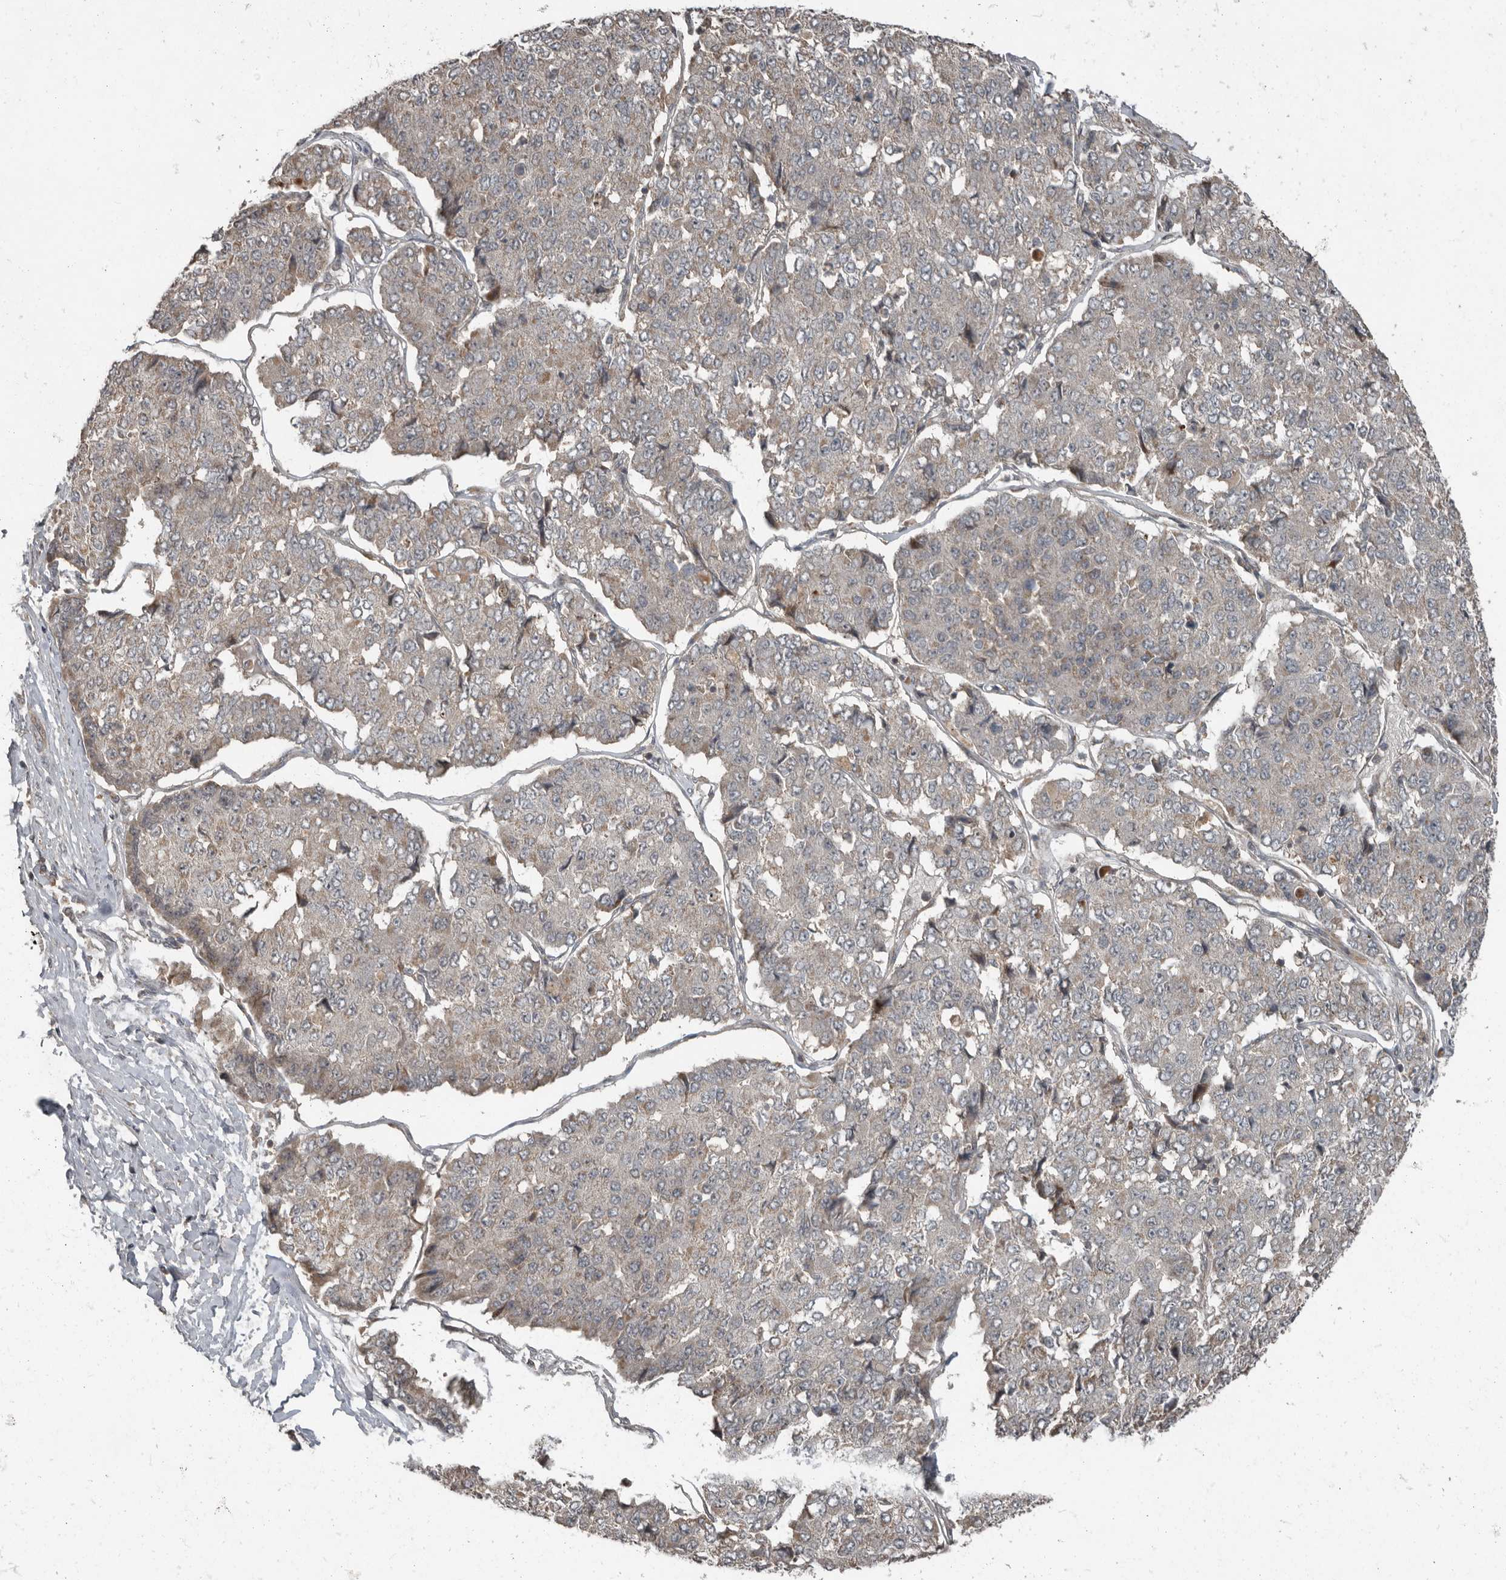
{"staining": {"intensity": "negative", "quantity": "none", "location": "none"}, "tissue": "pancreatic cancer", "cell_type": "Tumor cells", "image_type": "cancer", "snomed": [{"axis": "morphology", "description": "Adenocarcinoma, NOS"}, {"axis": "topography", "description": "Pancreas"}], "caption": "Tumor cells are negative for protein expression in human pancreatic adenocarcinoma.", "gene": "SLC6A7", "patient": {"sex": "male", "age": 50}}